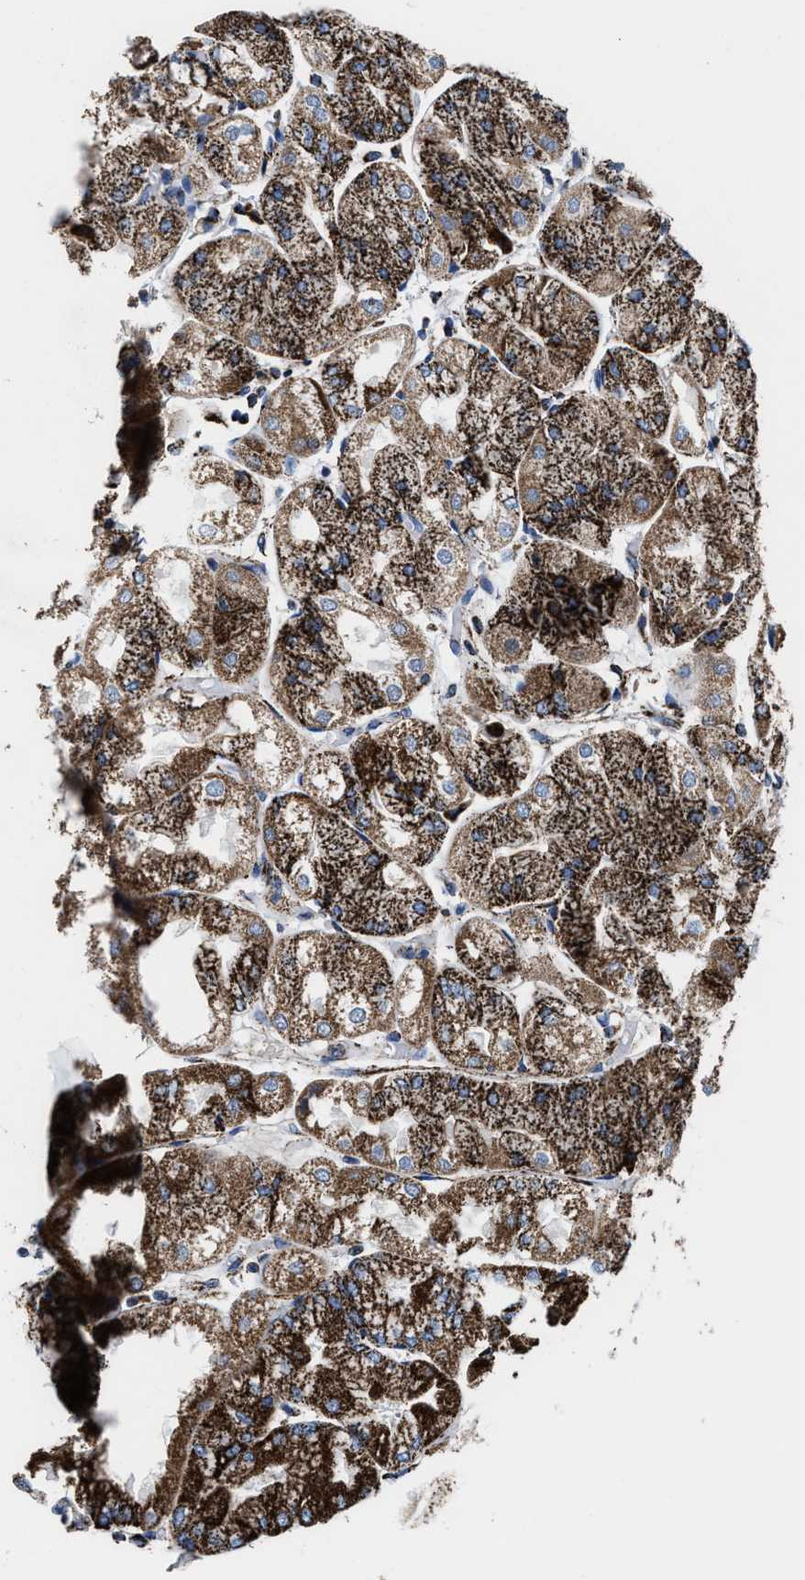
{"staining": {"intensity": "strong", "quantity": ">75%", "location": "cytoplasmic/membranous"}, "tissue": "stomach", "cell_type": "Glandular cells", "image_type": "normal", "snomed": [{"axis": "morphology", "description": "Normal tissue, NOS"}, {"axis": "topography", "description": "Stomach, upper"}], "caption": "An immunohistochemistry (IHC) micrograph of unremarkable tissue is shown. Protein staining in brown highlights strong cytoplasmic/membranous positivity in stomach within glandular cells. Using DAB (brown) and hematoxylin (blue) stains, captured at high magnification using brightfield microscopy.", "gene": "ALDH1B1", "patient": {"sex": "male", "age": 72}}